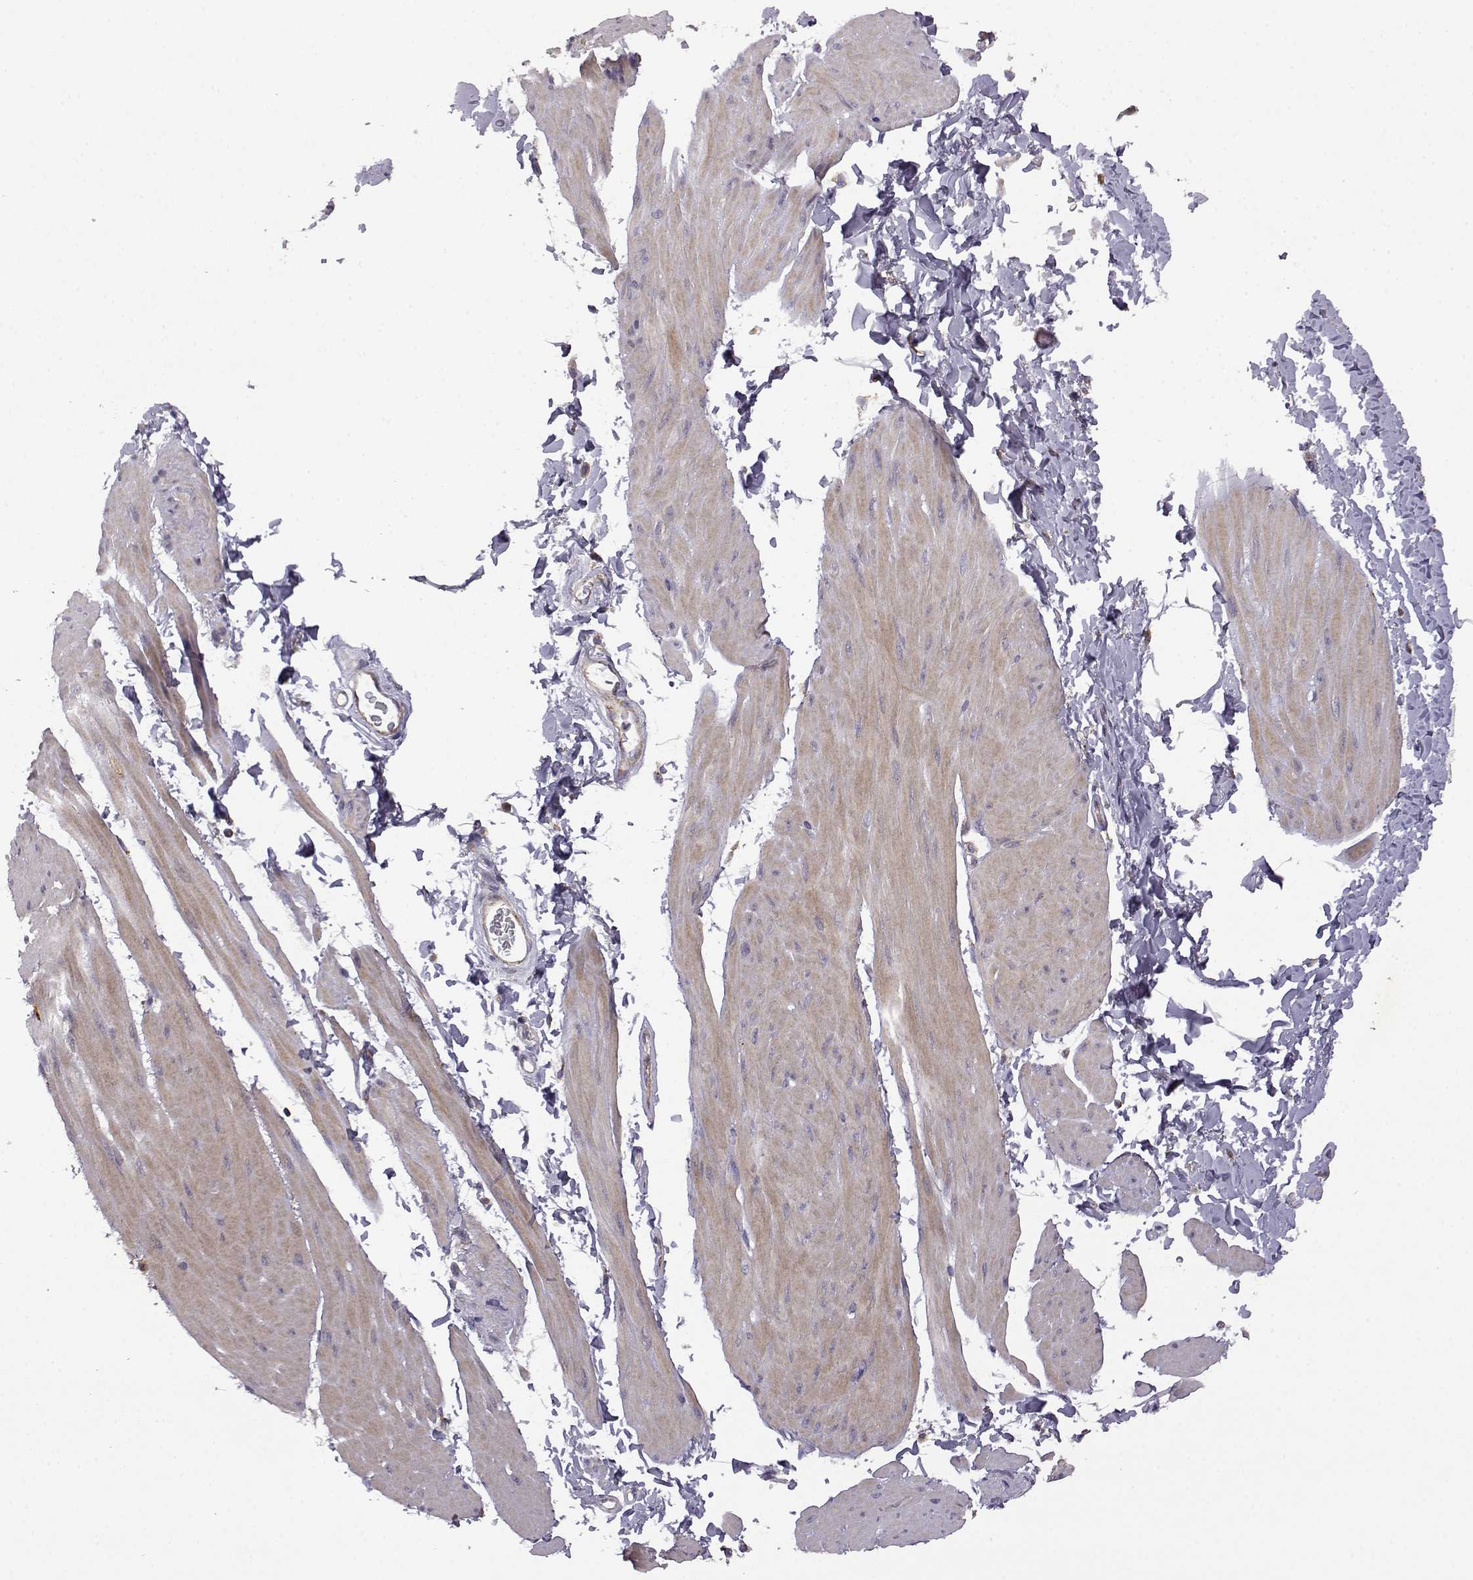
{"staining": {"intensity": "weak", "quantity": "<25%", "location": "cytoplasmic/membranous"}, "tissue": "smooth muscle", "cell_type": "Smooth muscle cells", "image_type": "normal", "snomed": [{"axis": "morphology", "description": "Normal tissue, NOS"}, {"axis": "topography", "description": "Adipose tissue"}, {"axis": "topography", "description": "Smooth muscle"}, {"axis": "topography", "description": "Peripheral nerve tissue"}], "caption": "The IHC image has no significant positivity in smooth muscle cells of smooth muscle. (DAB immunohistochemistry (IHC) visualized using brightfield microscopy, high magnification).", "gene": "DDC", "patient": {"sex": "male", "age": 83}}